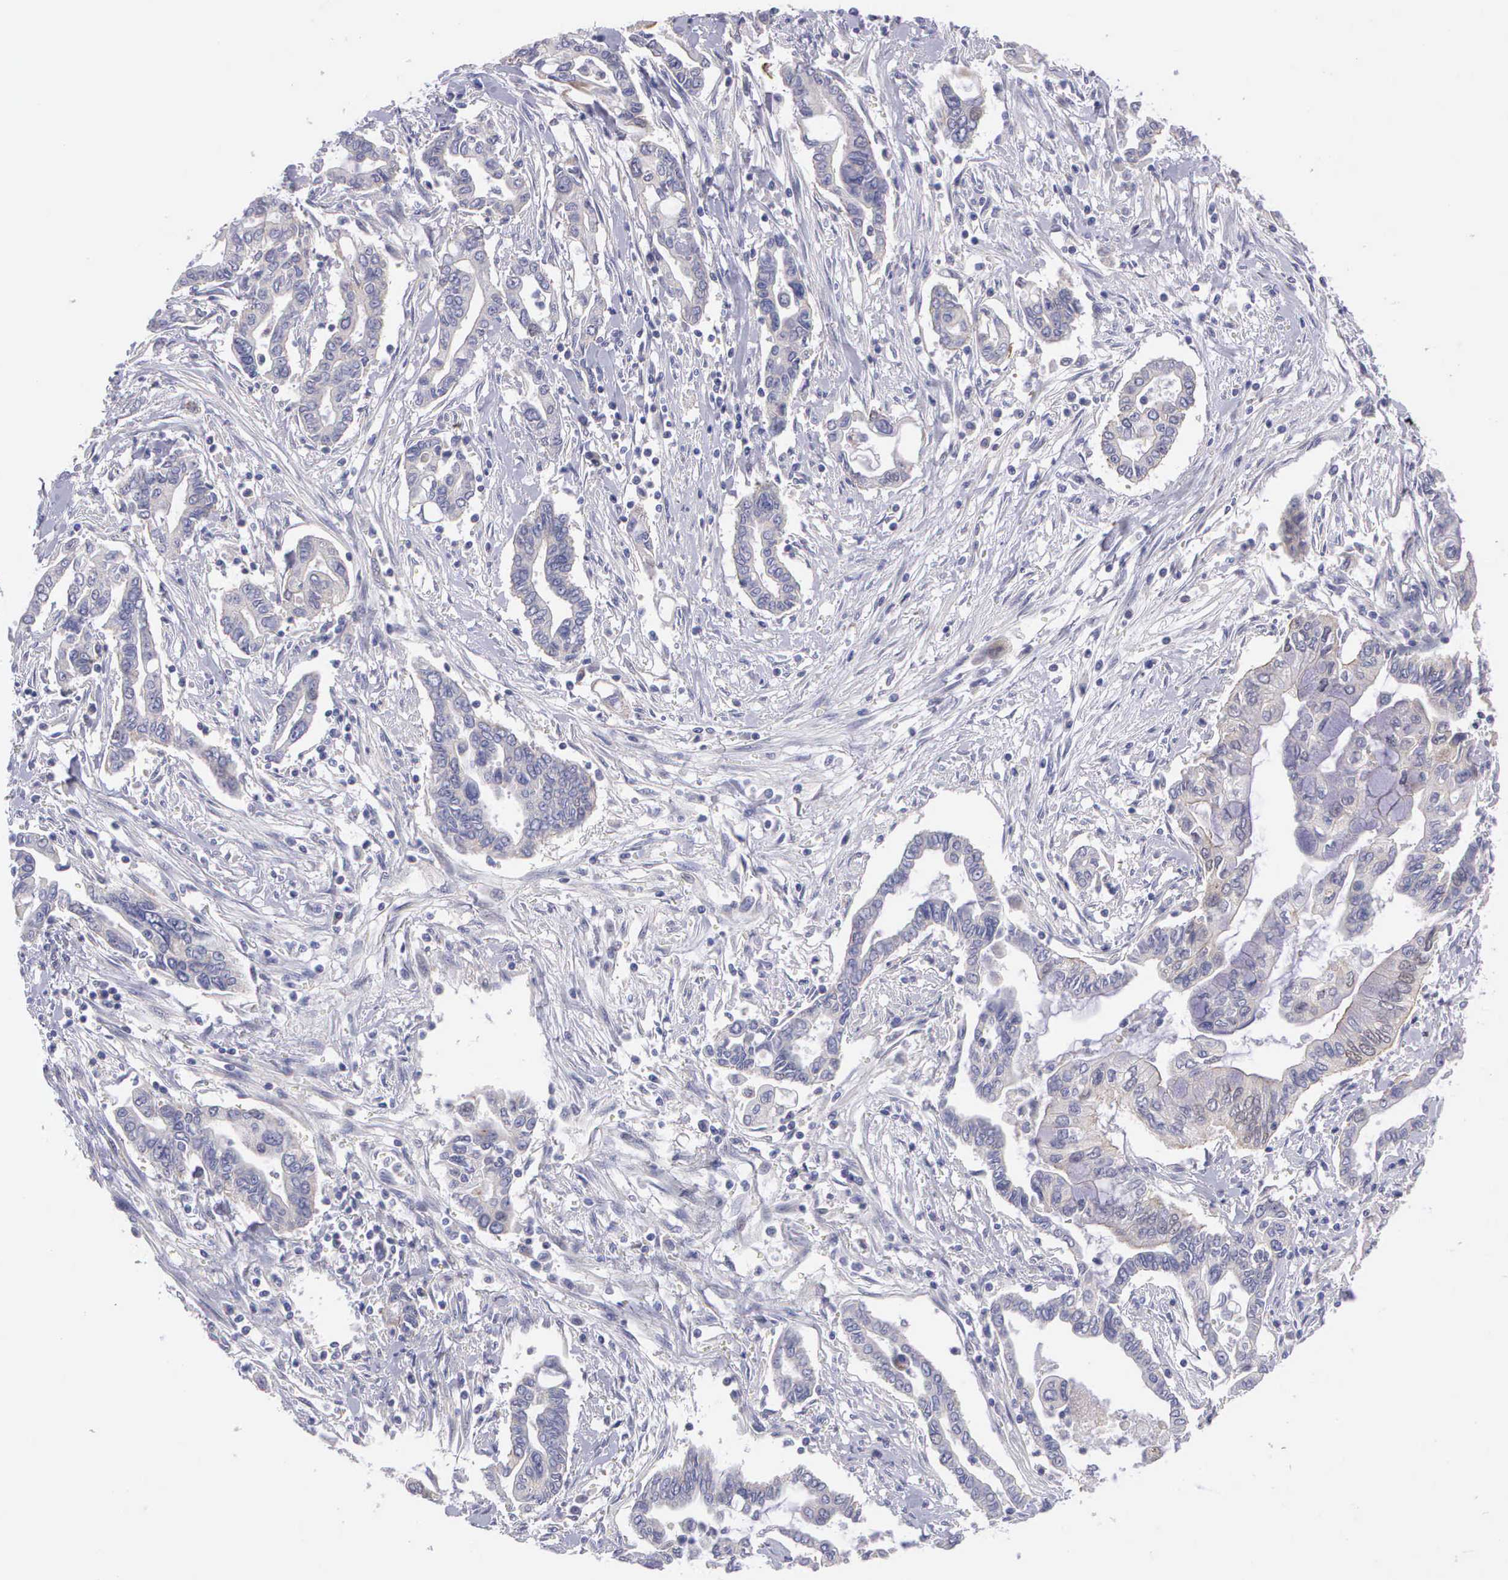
{"staining": {"intensity": "negative", "quantity": "none", "location": "none"}, "tissue": "pancreatic cancer", "cell_type": "Tumor cells", "image_type": "cancer", "snomed": [{"axis": "morphology", "description": "Adenocarcinoma, NOS"}, {"axis": "topography", "description": "Pancreas"}], "caption": "Tumor cells are negative for brown protein staining in pancreatic adenocarcinoma.", "gene": "MICAL3", "patient": {"sex": "female", "age": 57}}